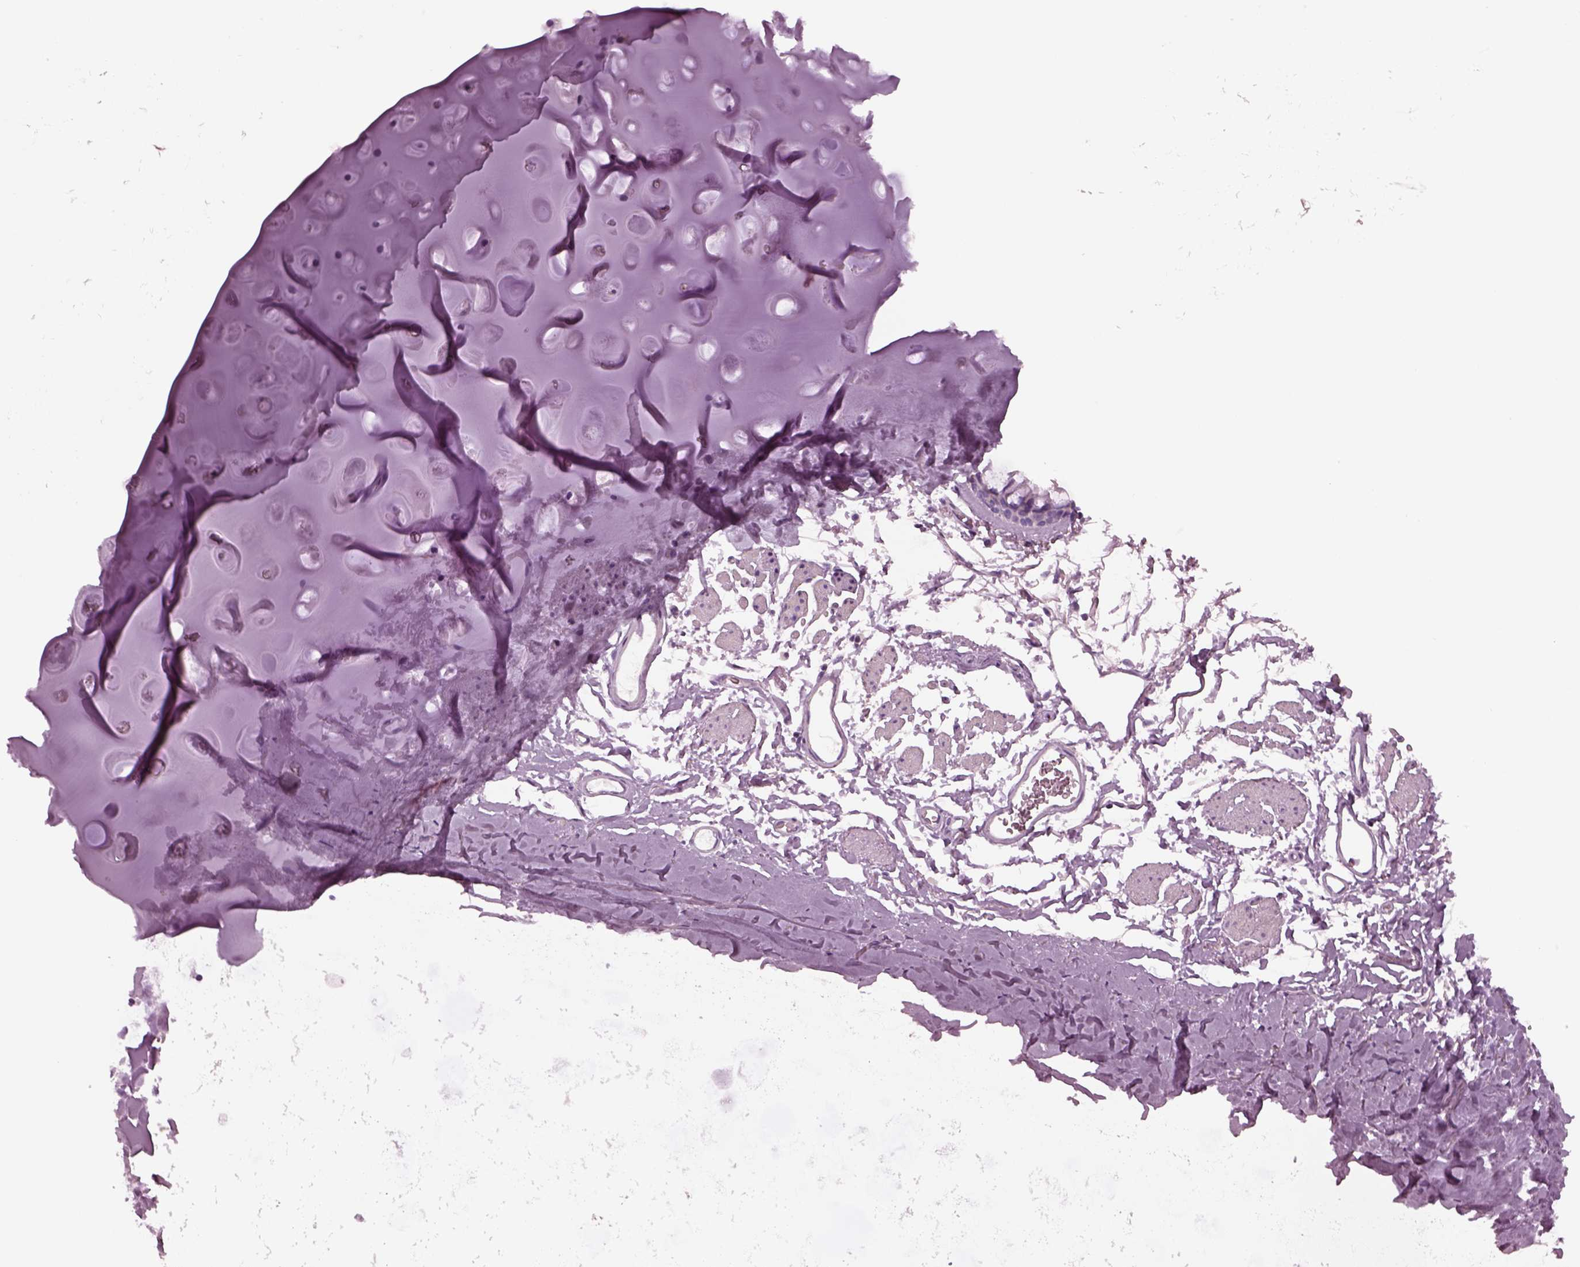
{"staining": {"intensity": "negative", "quantity": "none", "location": "none"}, "tissue": "adipose tissue", "cell_type": "Adipocytes", "image_type": "normal", "snomed": [{"axis": "morphology", "description": "Normal tissue, NOS"}, {"axis": "topography", "description": "Cartilage tissue"}, {"axis": "topography", "description": "Bronchus"}], "caption": "A histopathology image of adipose tissue stained for a protein displays no brown staining in adipocytes. Nuclei are stained in blue.", "gene": "GDF11", "patient": {"sex": "female", "age": 79}}